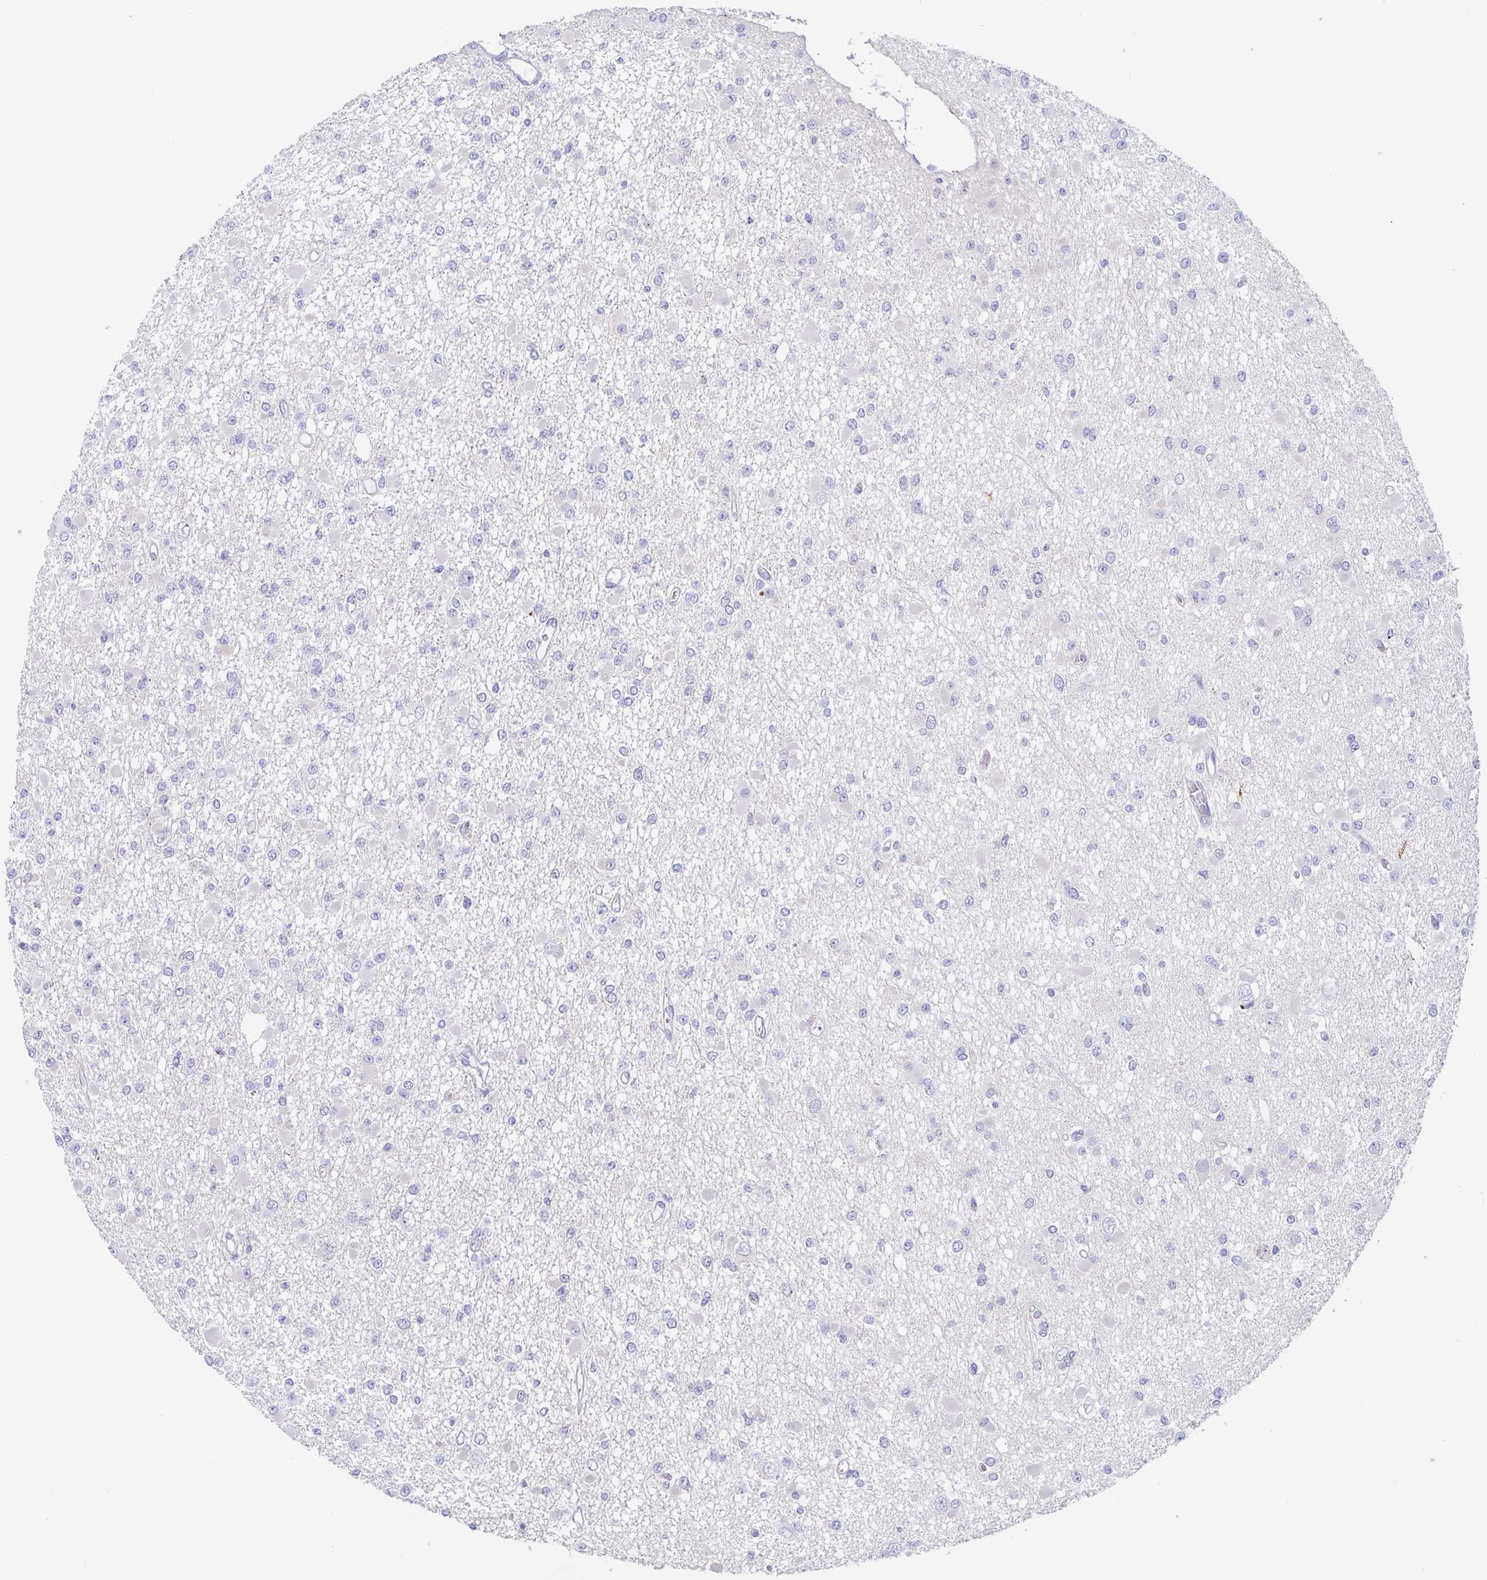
{"staining": {"intensity": "negative", "quantity": "none", "location": "none"}, "tissue": "glioma", "cell_type": "Tumor cells", "image_type": "cancer", "snomed": [{"axis": "morphology", "description": "Glioma, malignant, Low grade"}, {"axis": "topography", "description": "Brain"}], "caption": "High magnification brightfield microscopy of malignant low-grade glioma stained with DAB (3,3'-diaminobenzidine) (brown) and counterstained with hematoxylin (blue): tumor cells show no significant expression.", "gene": "CHMP5", "patient": {"sex": "female", "age": 22}}